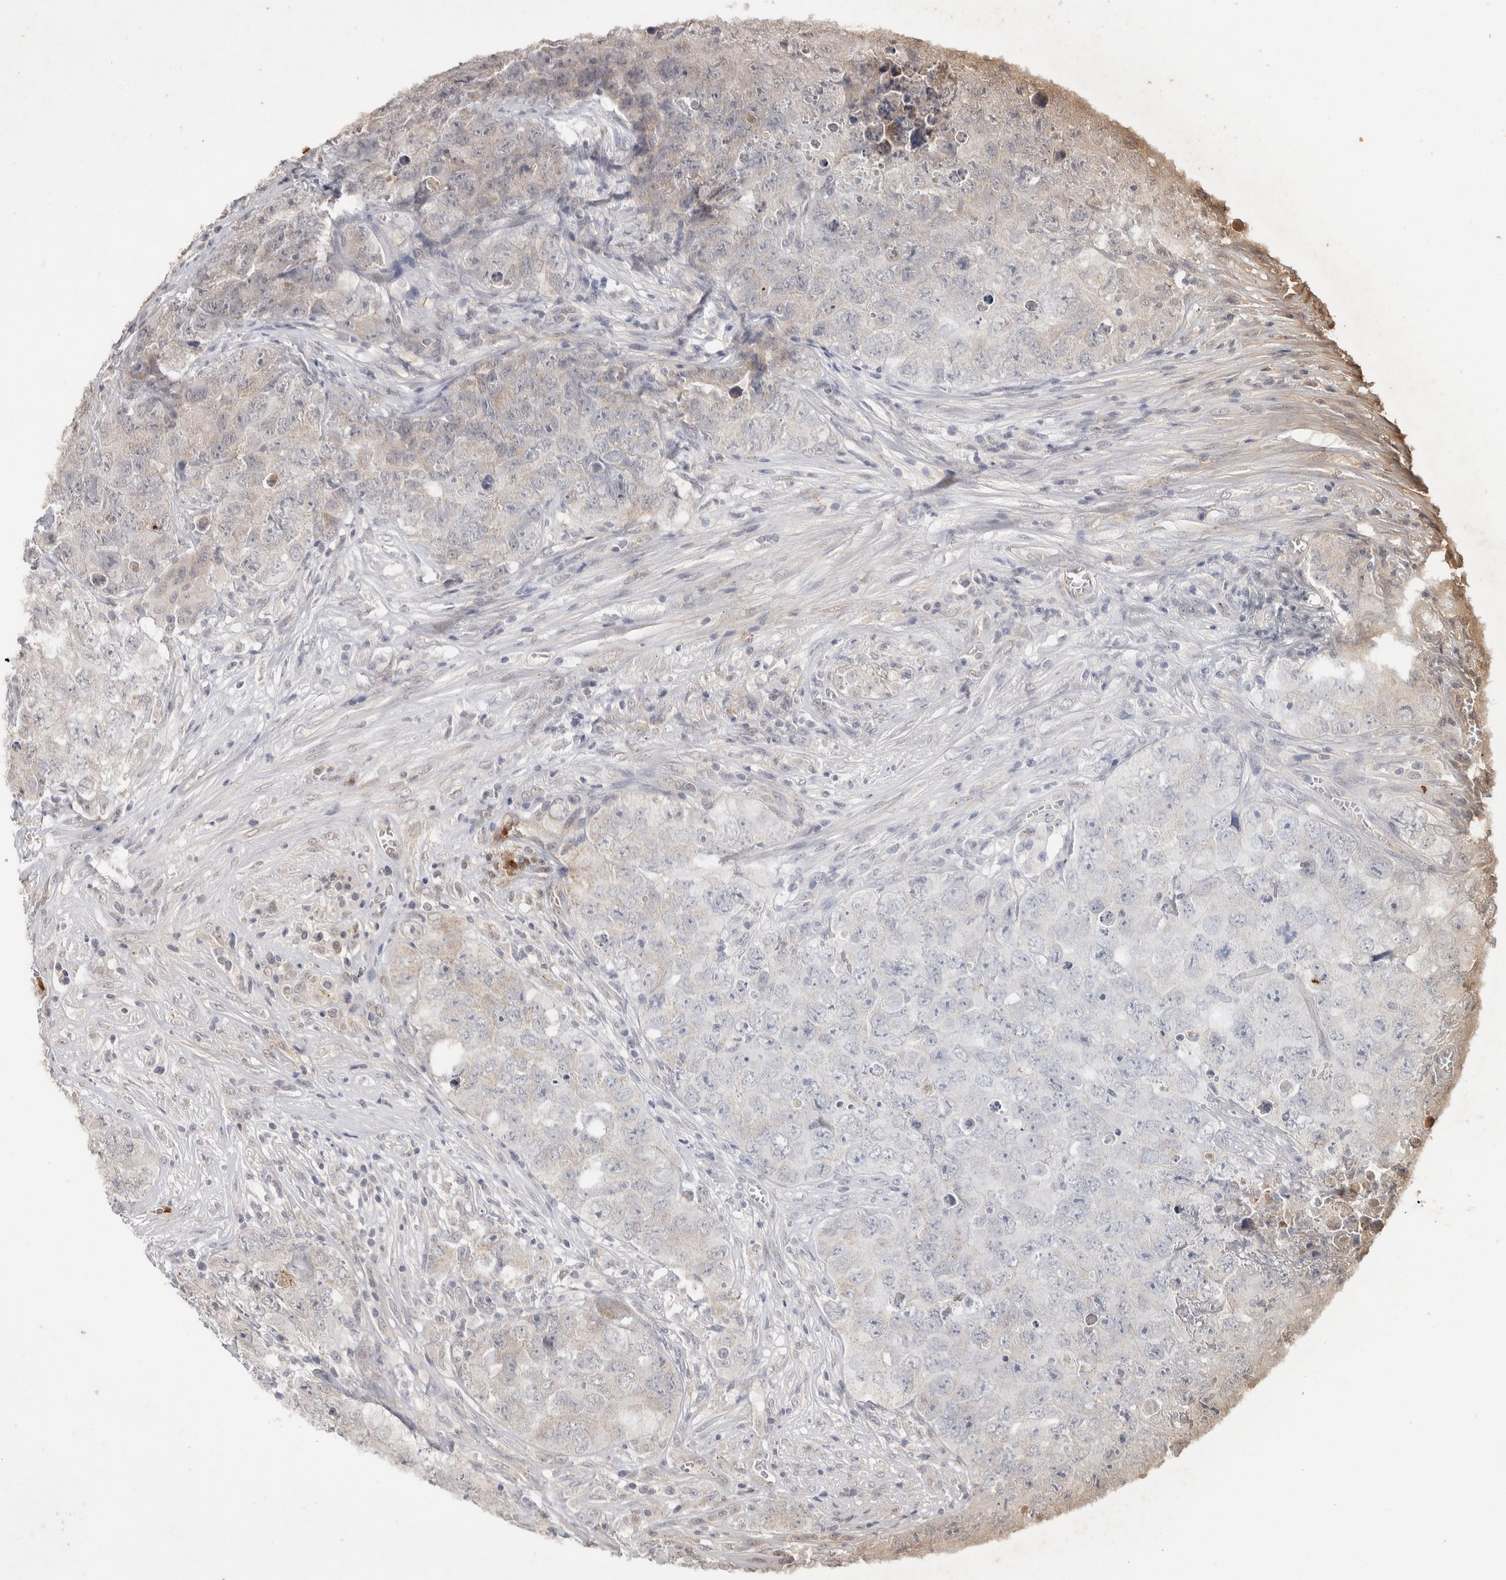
{"staining": {"intensity": "negative", "quantity": "none", "location": "none"}, "tissue": "testis cancer", "cell_type": "Tumor cells", "image_type": "cancer", "snomed": [{"axis": "morphology", "description": "Seminoma, NOS"}, {"axis": "morphology", "description": "Carcinoma, Embryonal, NOS"}, {"axis": "topography", "description": "Testis"}], "caption": "Tumor cells show no significant positivity in seminoma (testis).", "gene": "FAM3A", "patient": {"sex": "male", "age": 43}}